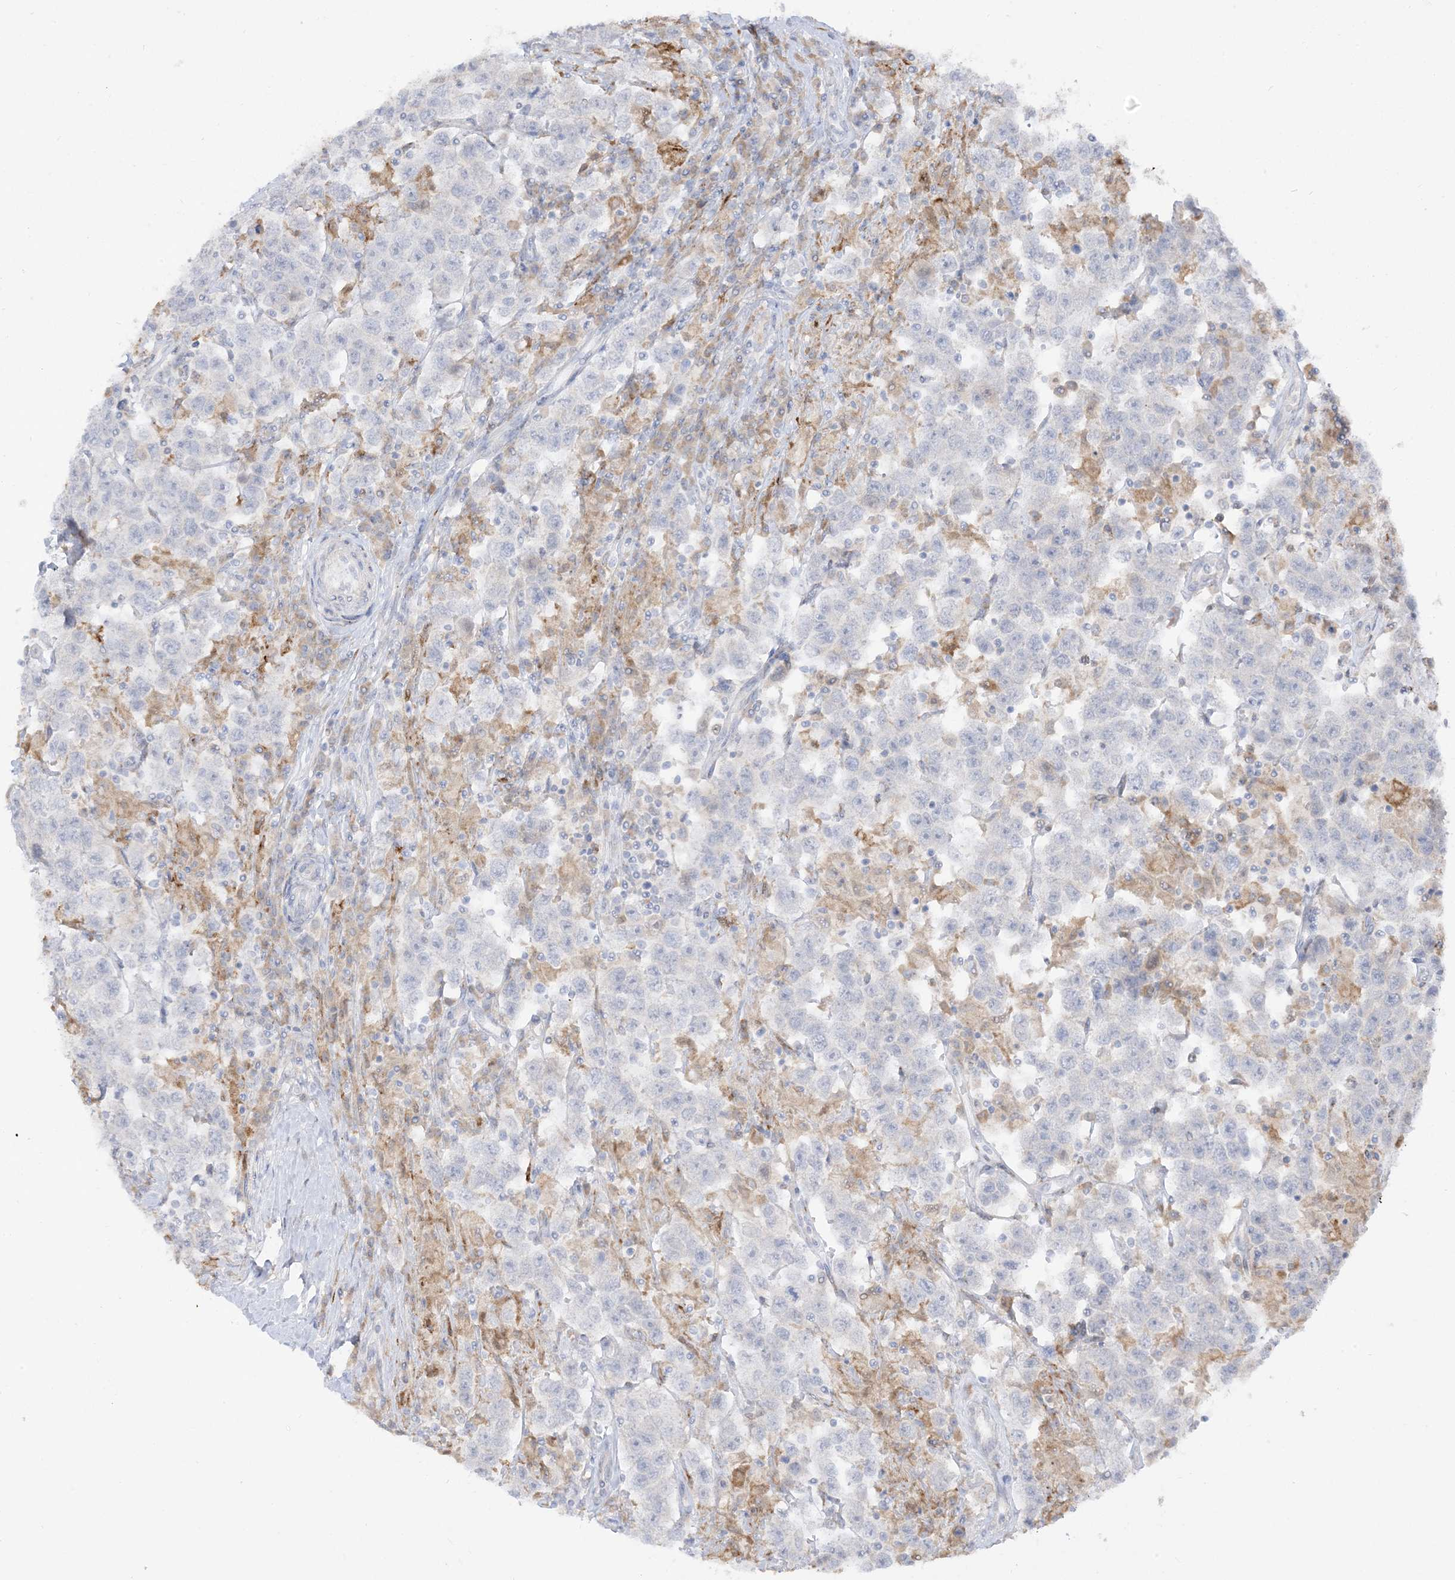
{"staining": {"intensity": "negative", "quantity": "none", "location": "none"}, "tissue": "testis cancer", "cell_type": "Tumor cells", "image_type": "cancer", "snomed": [{"axis": "morphology", "description": "Seminoma, NOS"}, {"axis": "topography", "description": "Testis"}], "caption": "Tumor cells show no significant expression in testis seminoma.", "gene": "LOXL3", "patient": {"sex": "male", "age": 41}}